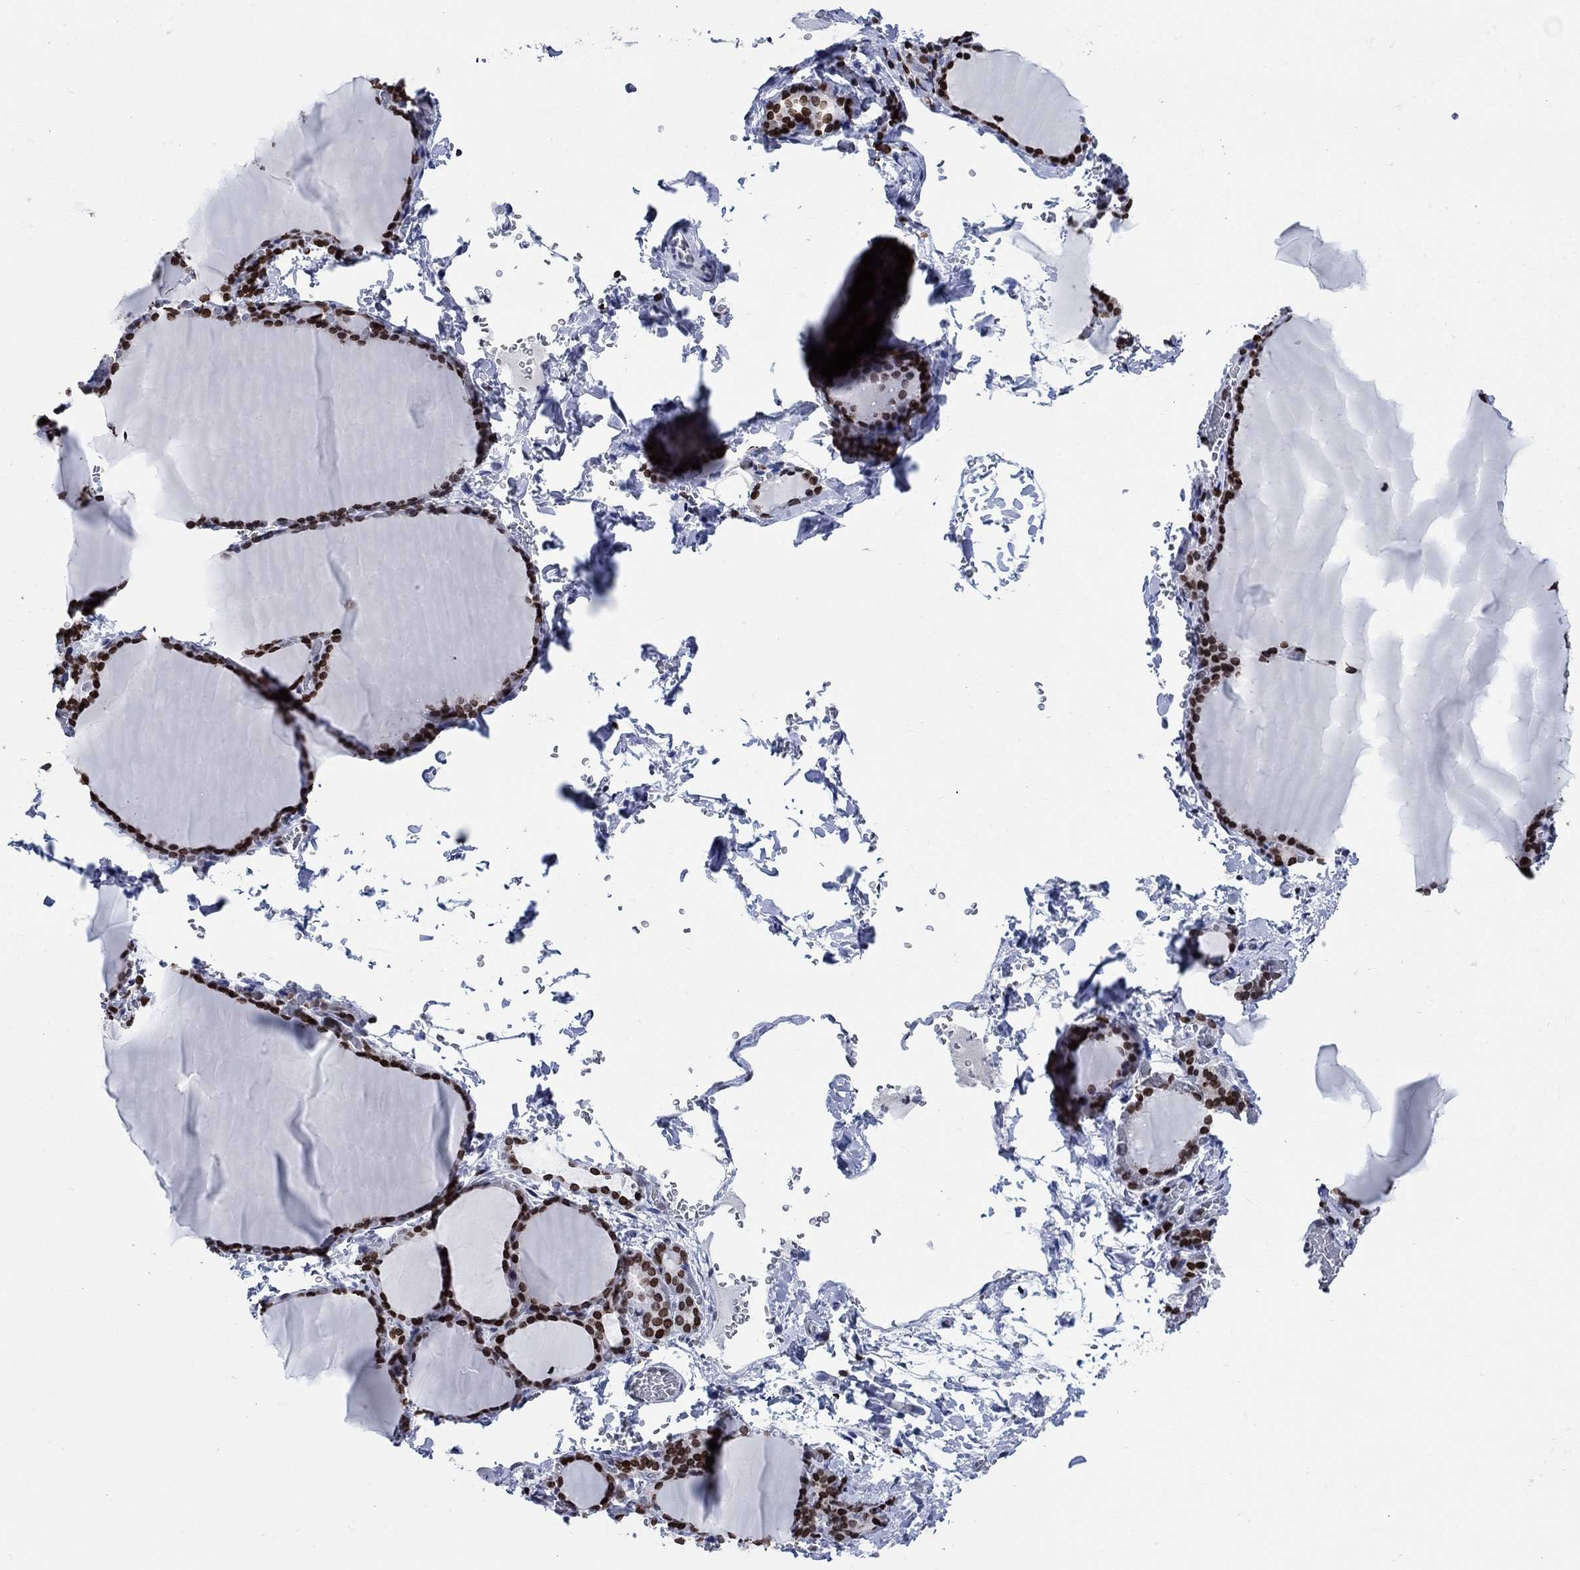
{"staining": {"intensity": "strong", "quantity": ">75%", "location": "nuclear"}, "tissue": "thyroid gland", "cell_type": "Glandular cells", "image_type": "normal", "snomed": [{"axis": "morphology", "description": "Normal tissue, NOS"}, {"axis": "morphology", "description": "Hyperplasia, NOS"}, {"axis": "topography", "description": "Thyroid gland"}], "caption": "Immunohistochemical staining of benign human thyroid gland shows >75% levels of strong nuclear protein positivity in approximately >75% of glandular cells.", "gene": "HMGA1", "patient": {"sex": "female", "age": 27}}